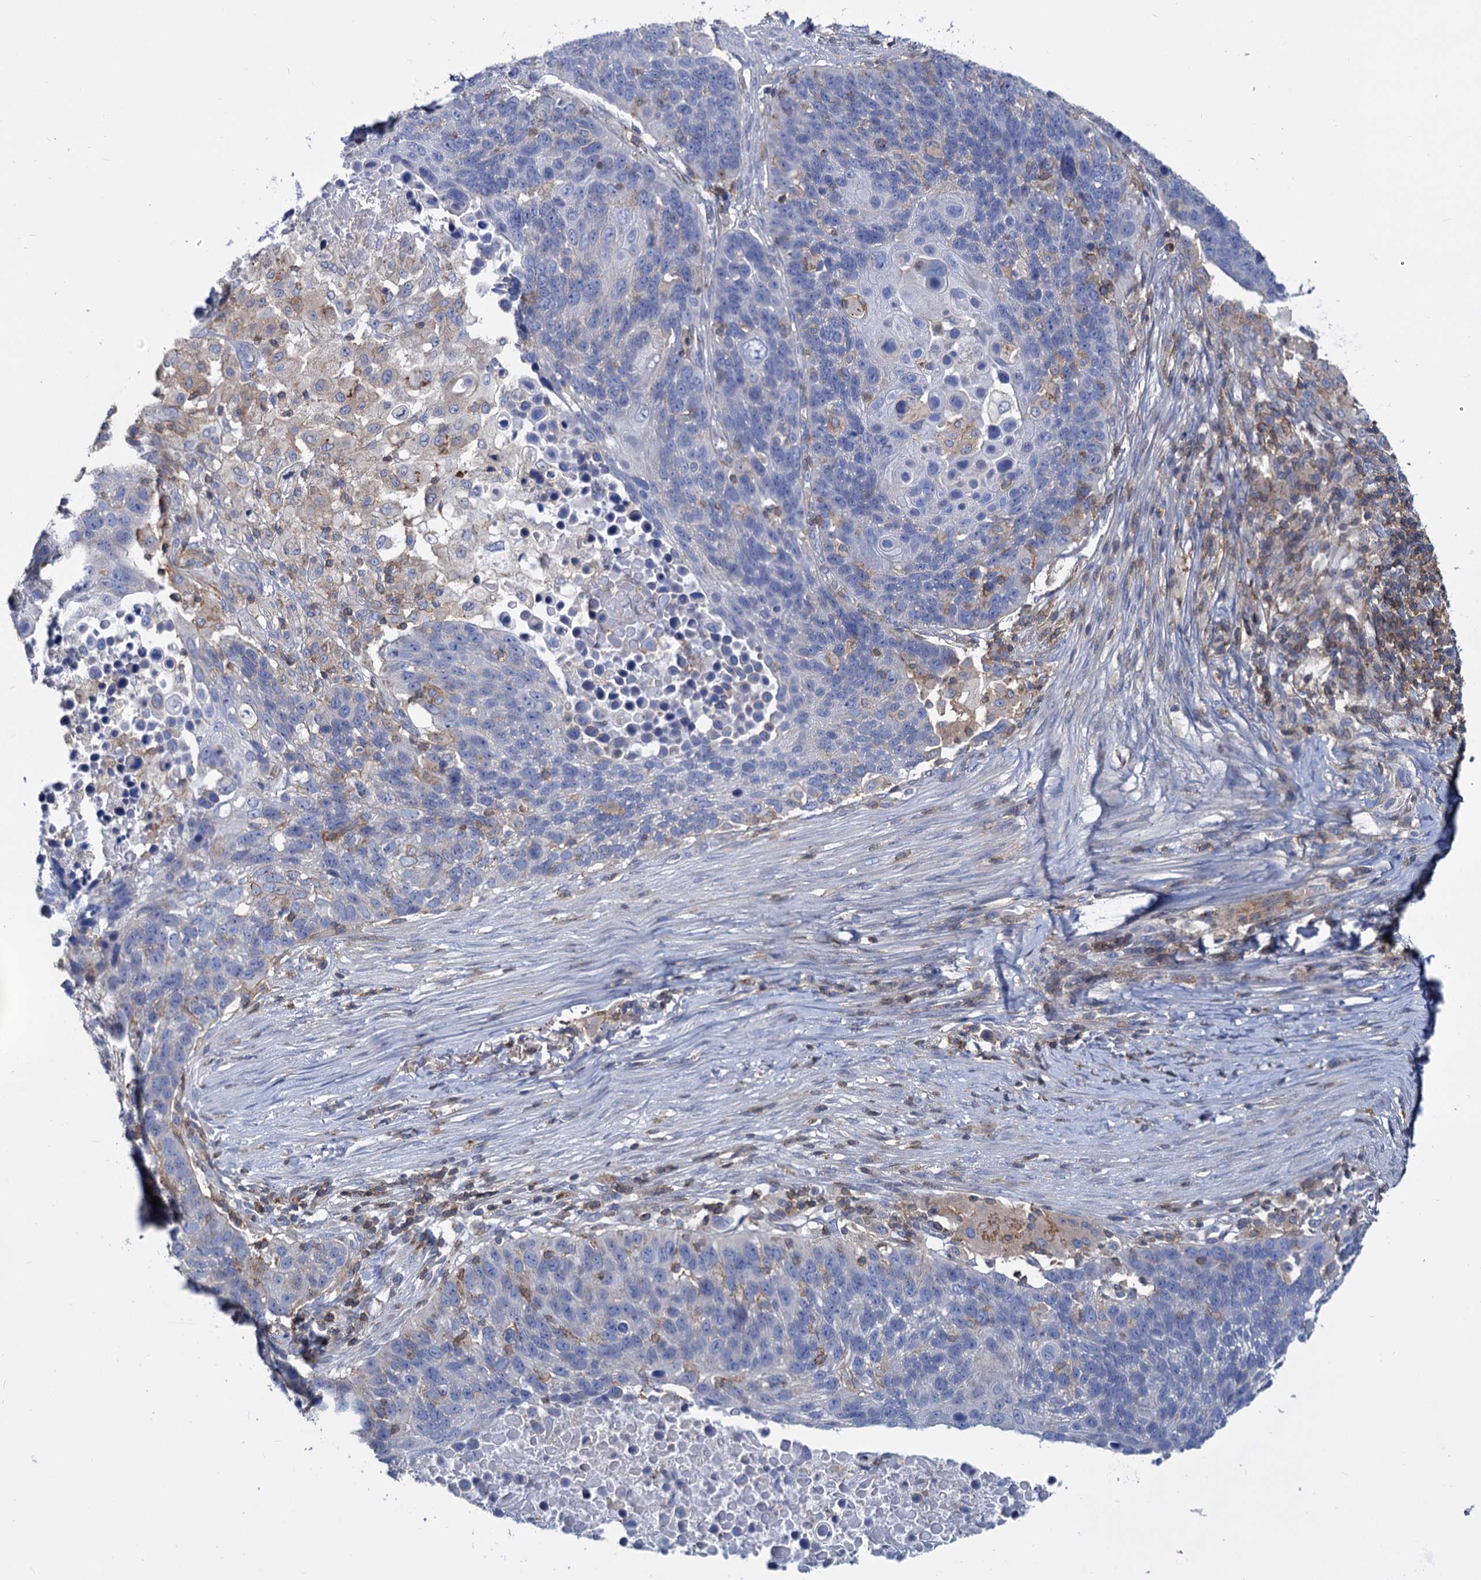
{"staining": {"intensity": "negative", "quantity": "none", "location": "none"}, "tissue": "lung cancer", "cell_type": "Tumor cells", "image_type": "cancer", "snomed": [{"axis": "morphology", "description": "Normal tissue, NOS"}, {"axis": "morphology", "description": "Squamous cell carcinoma, NOS"}, {"axis": "topography", "description": "Lymph node"}, {"axis": "topography", "description": "Lung"}], "caption": "The image shows no staining of tumor cells in lung squamous cell carcinoma.", "gene": "LRCH4", "patient": {"sex": "male", "age": 66}}